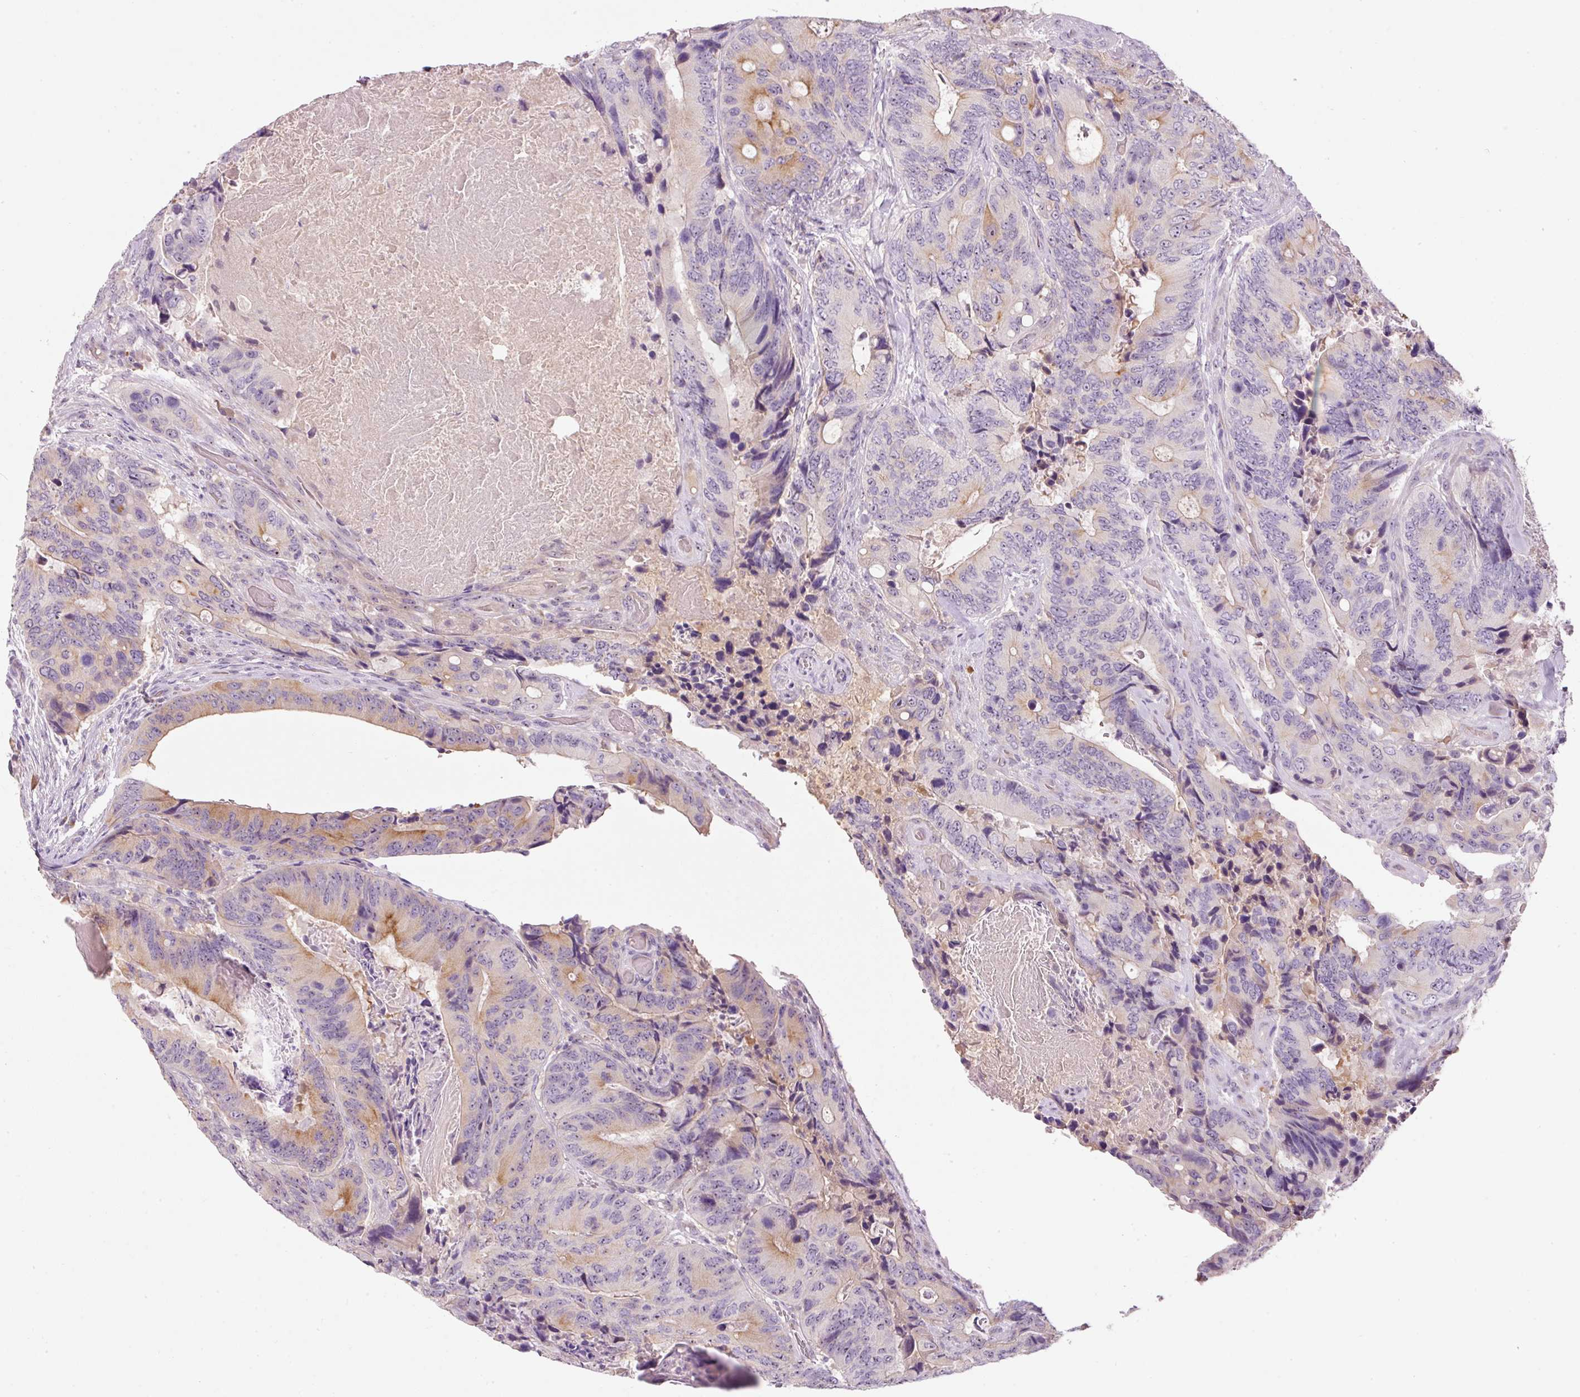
{"staining": {"intensity": "moderate", "quantity": "<25%", "location": "cytoplasmic/membranous"}, "tissue": "colorectal cancer", "cell_type": "Tumor cells", "image_type": "cancer", "snomed": [{"axis": "morphology", "description": "Adenocarcinoma, NOS"}, {"axis": "topography", "description": "Colon"}], "caption": "Human colorectal adenocarcinoma stained for a protein (brown) demonstrates moderate cytoplasmic/membranous positive positivity in approximately <25% of tumor cells.", "gene": "TMEM37", "patient": {"sex": "male", "age": 84}}